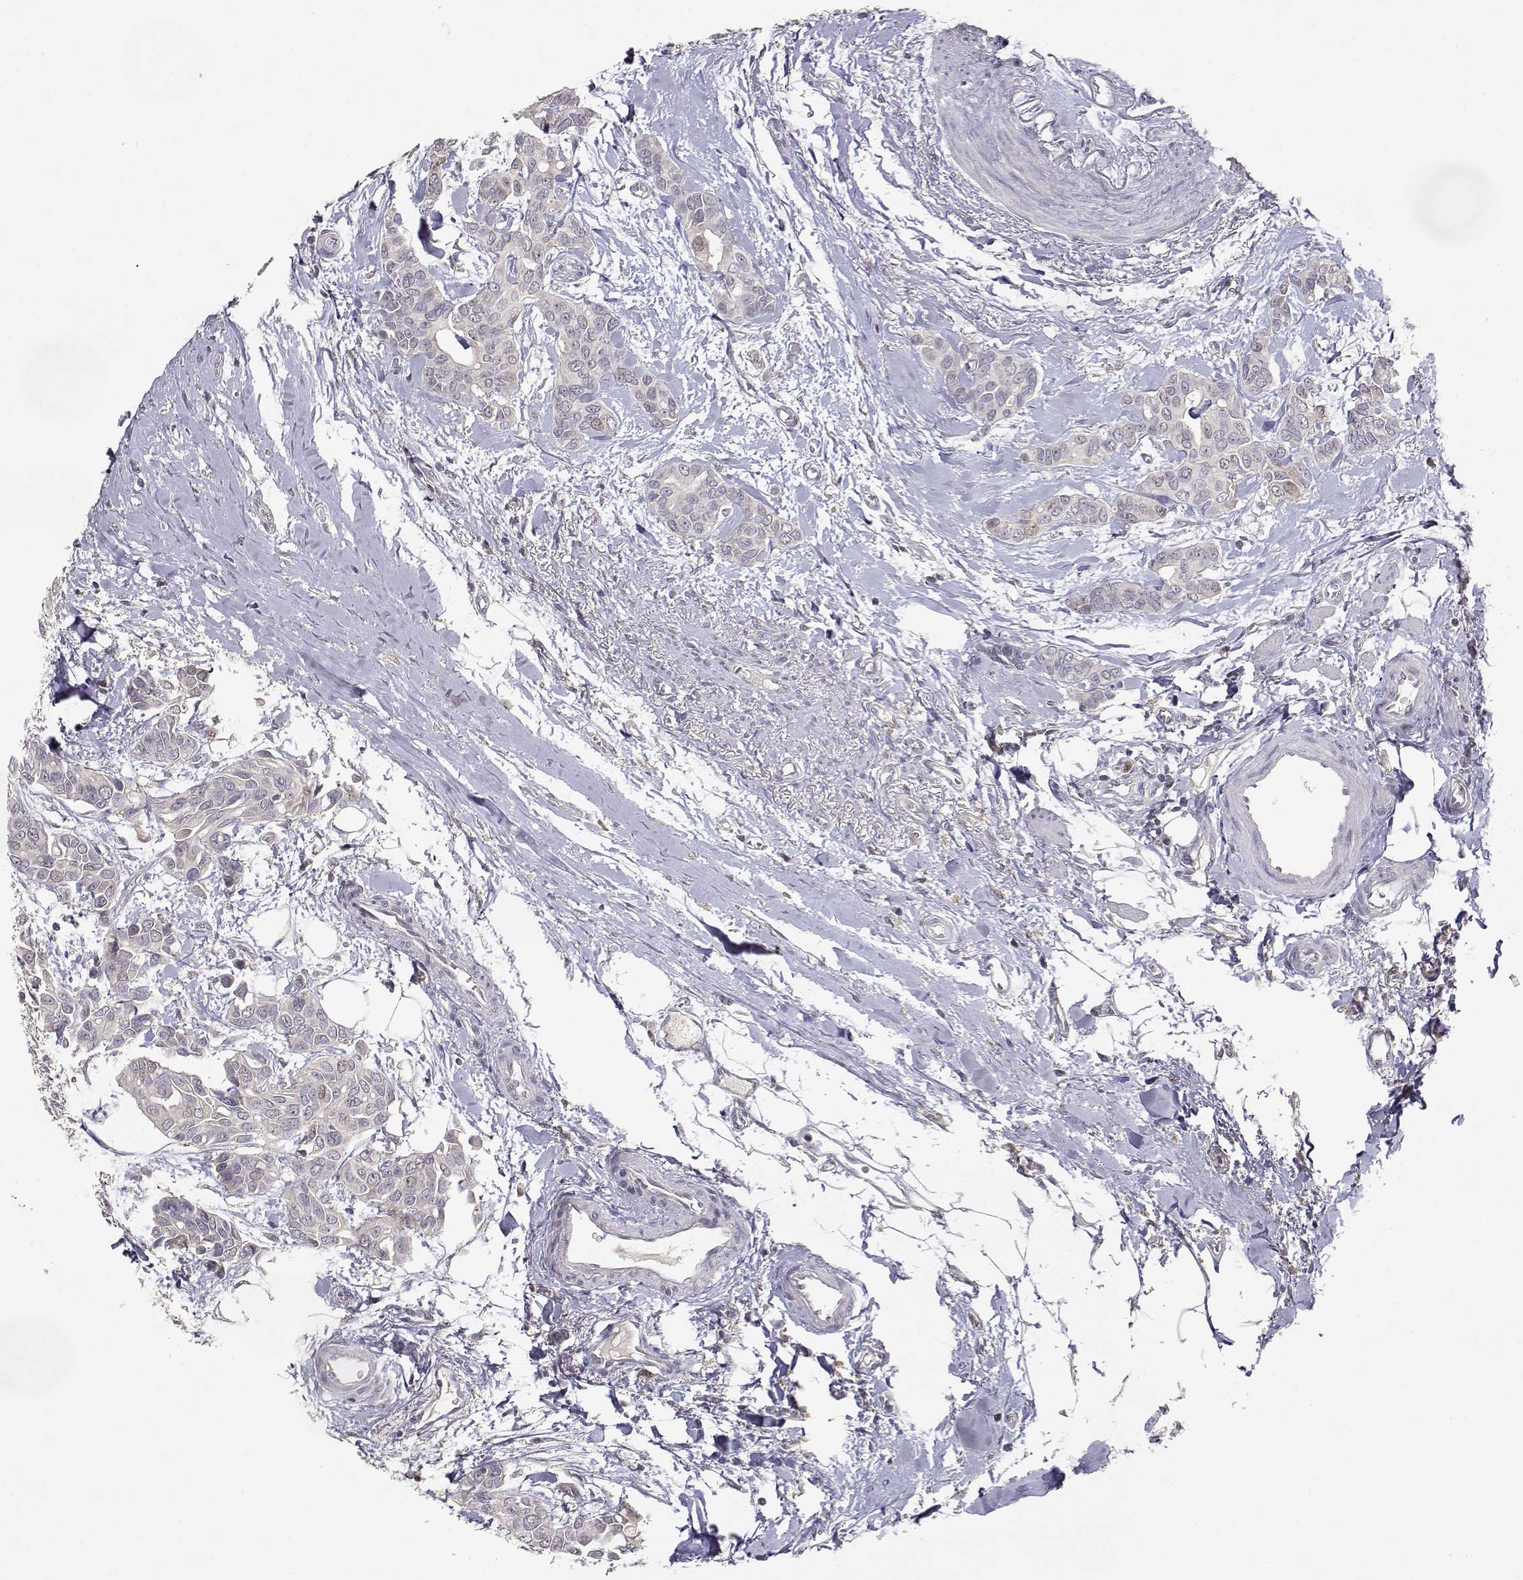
{"staining": {"intensity": "weak", "quantity": "<25%", "location": "cytoplasmic/membranous"}, "tissue": "breast cancer", "cell_type": "Tumor cells", "image_type": "cancer", "snomed": [{"axis": "morphology", "description": "Duct carcinoma"}, {"axis": "topography", "description": "Breast"}], "caption": "High magnification brightfield microscopy of breast cancer (infiltrating ductal carcinoma) stained with DAB (brown) and counterstained with hematoxylin (blue): tumor cells show no significant staining.", "gene": "RAD51", "patient": {"sex": "female", "age": 54}}